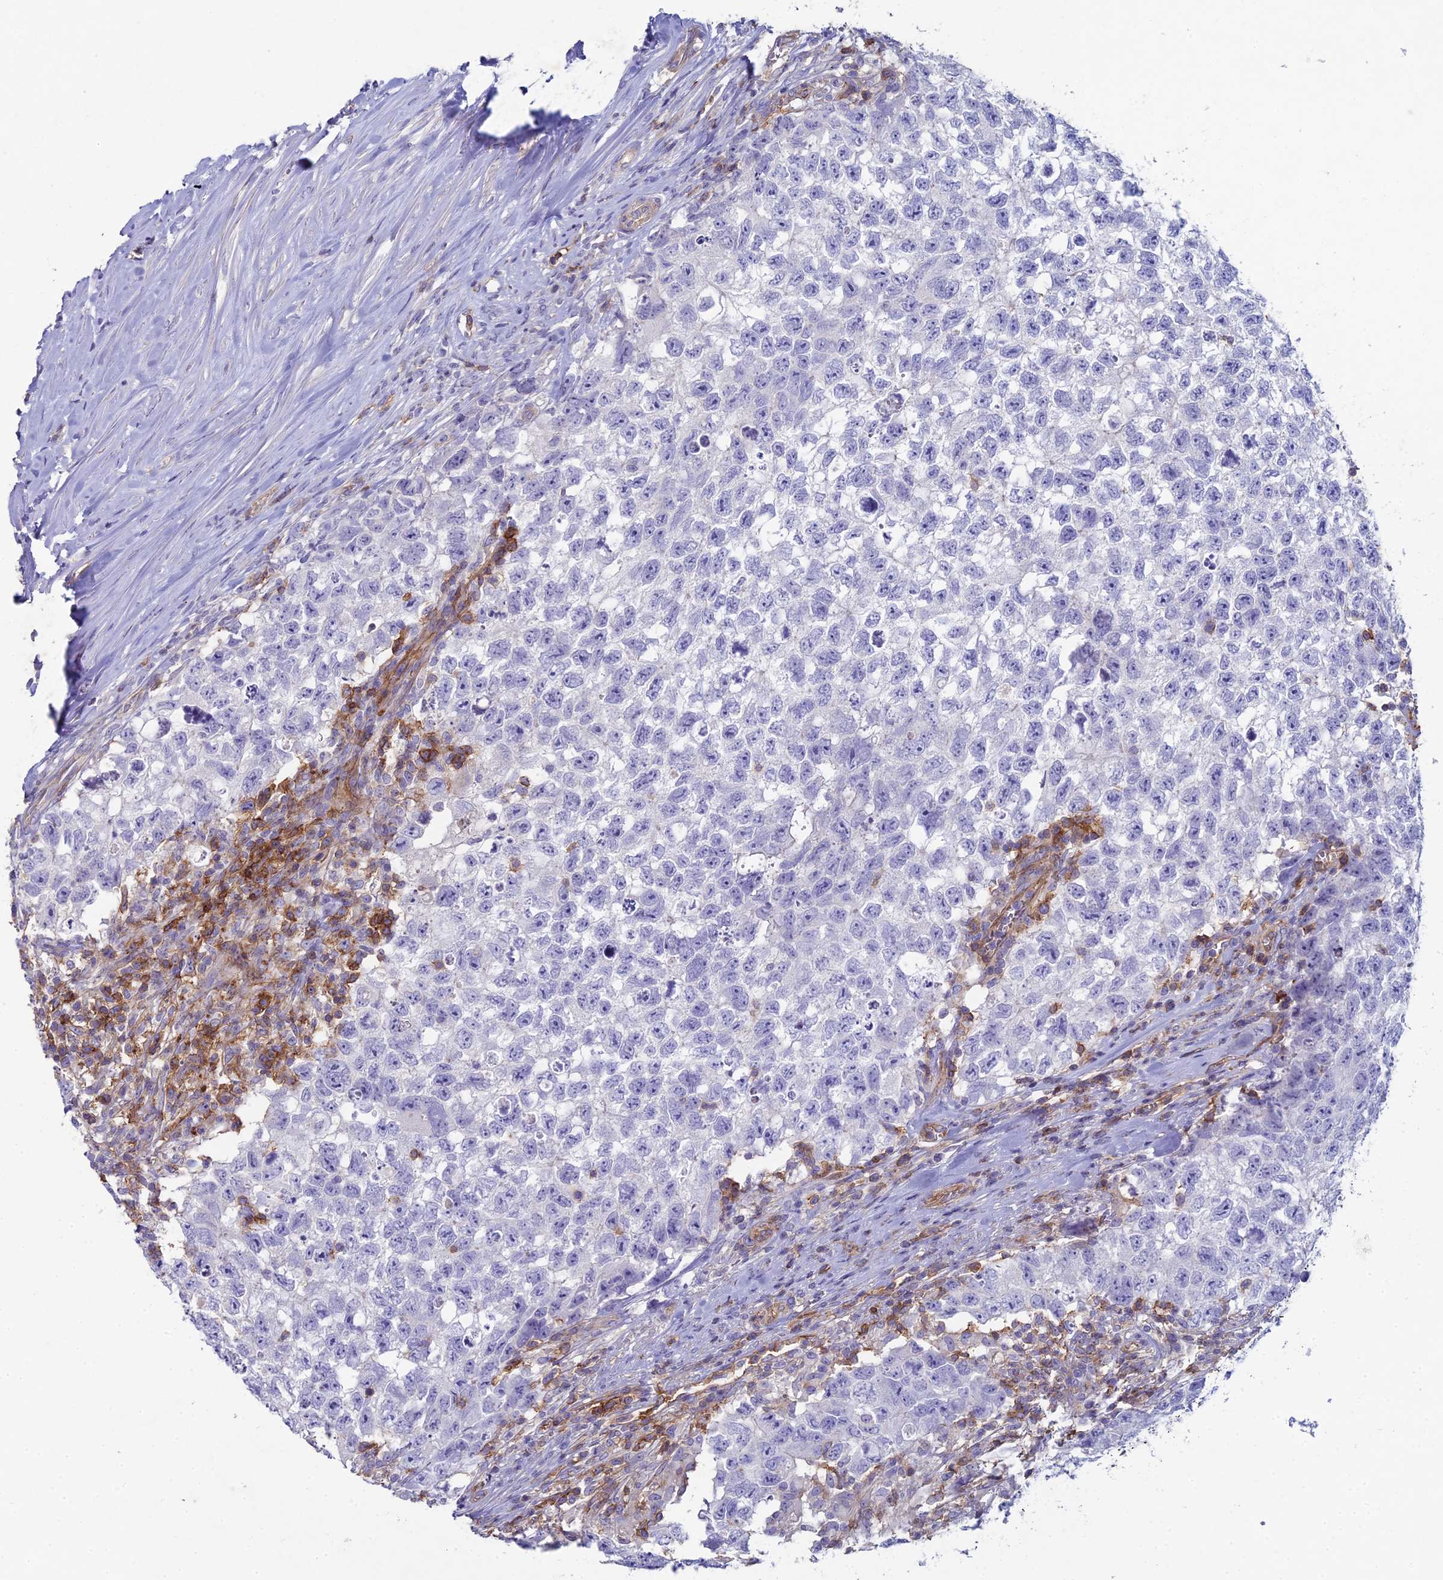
{"staining": {"intensity": "negative", "quantity": "none", "location": "none"}, "tissue": "testis cancer", "cell_type": "Tumor cells", "image_type": "cancer", "snomed": [{"axis": "morphology", "description": "Seminoma, NOS"}, {"axis": "morphology", "description": "Carcinoma, Embryonal, NOS"}, {"axis": "topography", "description": "Testis"}], "caption": "DAB (3,3'-diaminobenzidine) immunohistochemical staining of human testis cancer exhibits no significant expression in tumor cells.", "gene": "NCAM1", "patient": {"sex": "male", "age": 29}}